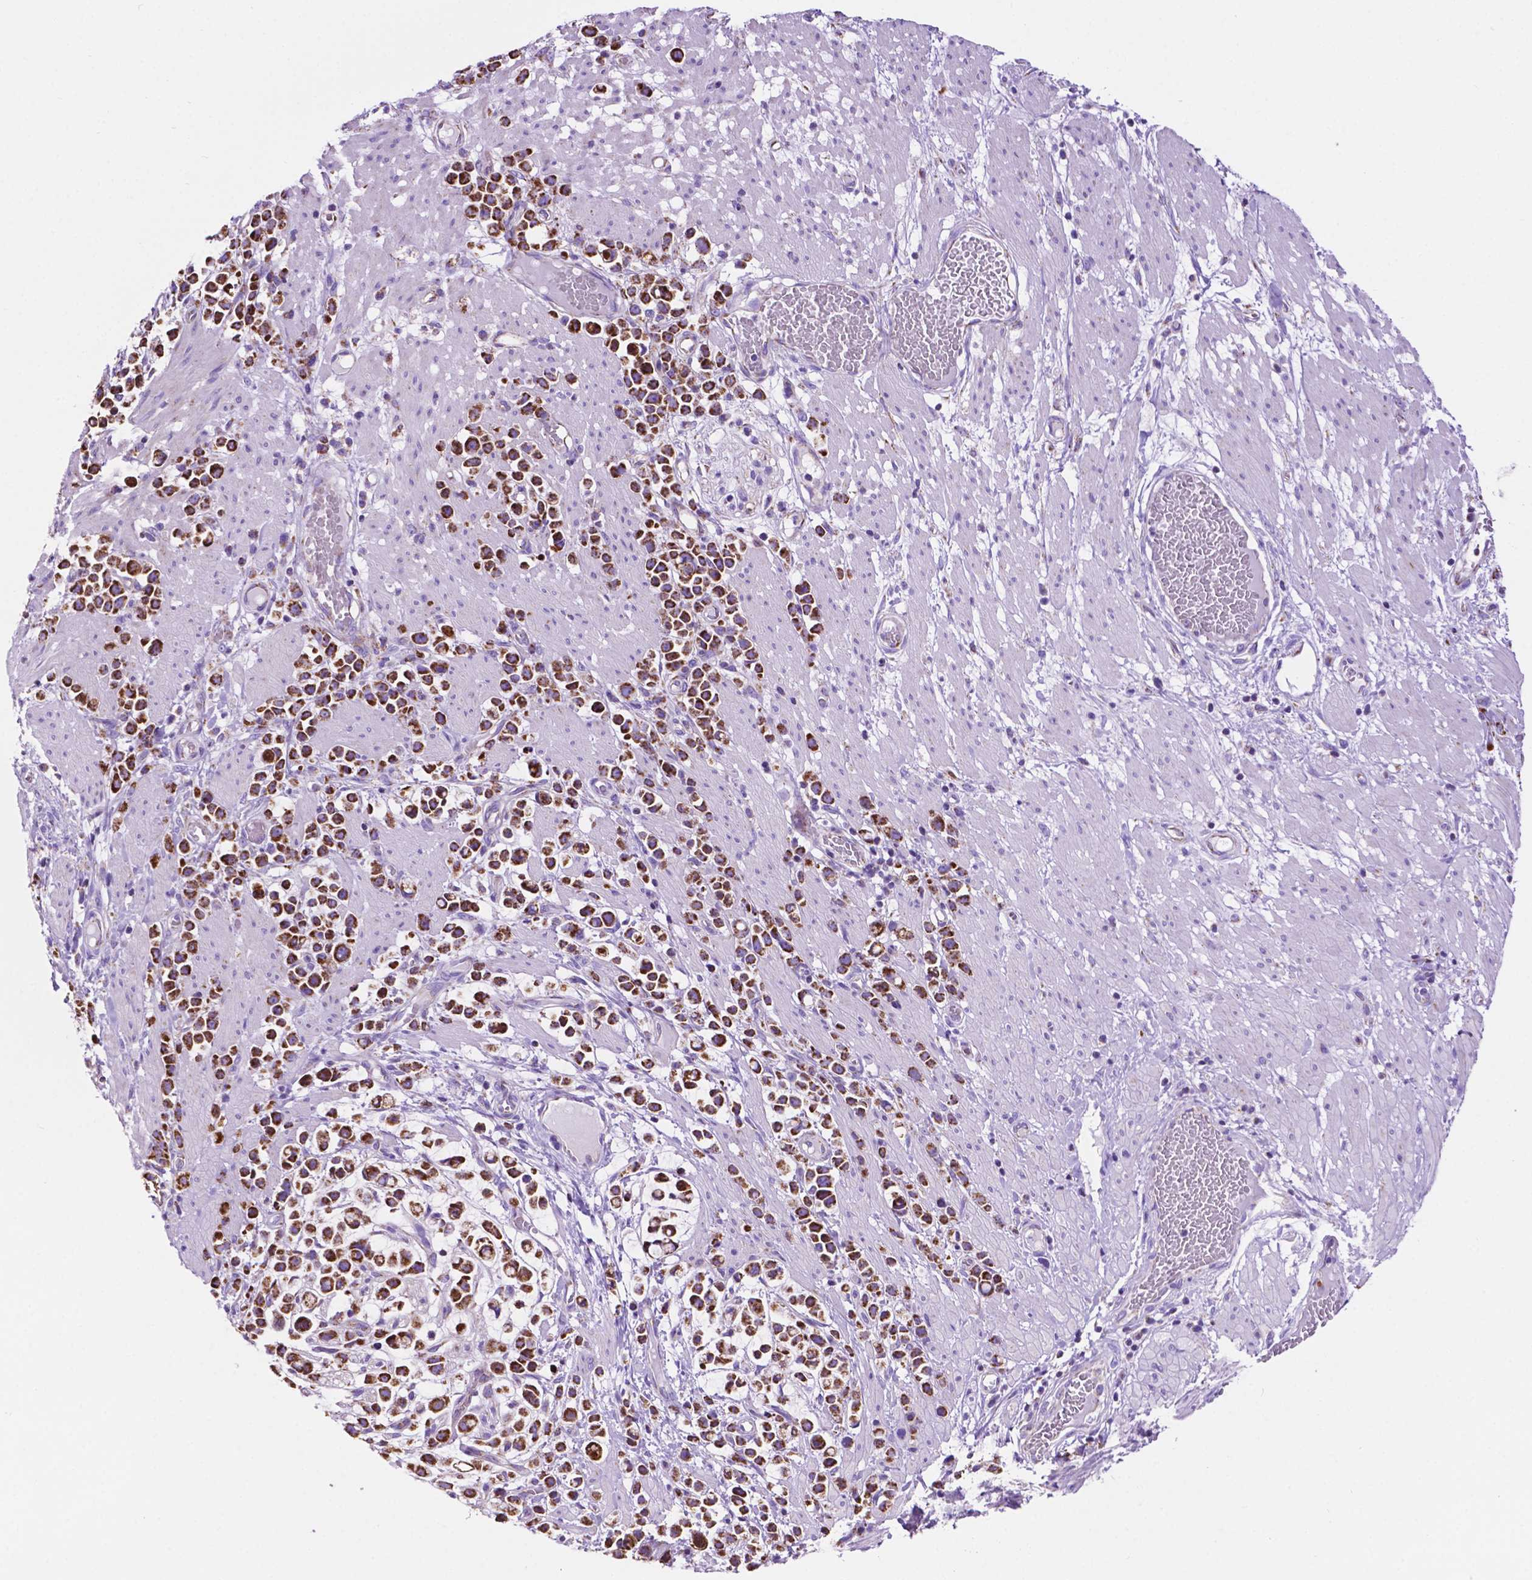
{"staining": {"intensity": "strong", "quantity": ">75%", "location": "cytoplasmic/membranous"}, "tissue": "stomach cancer", "cell_type": "Tumor cells", "image_type": "cancer", "snomed": [{"axis": "morphology", "description": "Adenocarcinoma, NOS"}, {"axis": "topography", "description": "Stomach"}], "caption": "Immunohistochemical staining of stomach adenocarcinoma demonstrates high levels of strong cytoplasmic/membranous protein expression in about >75% of tumor cells.", "gene": "GDPD5", "patient": {"sex": "male", "age": 82}}